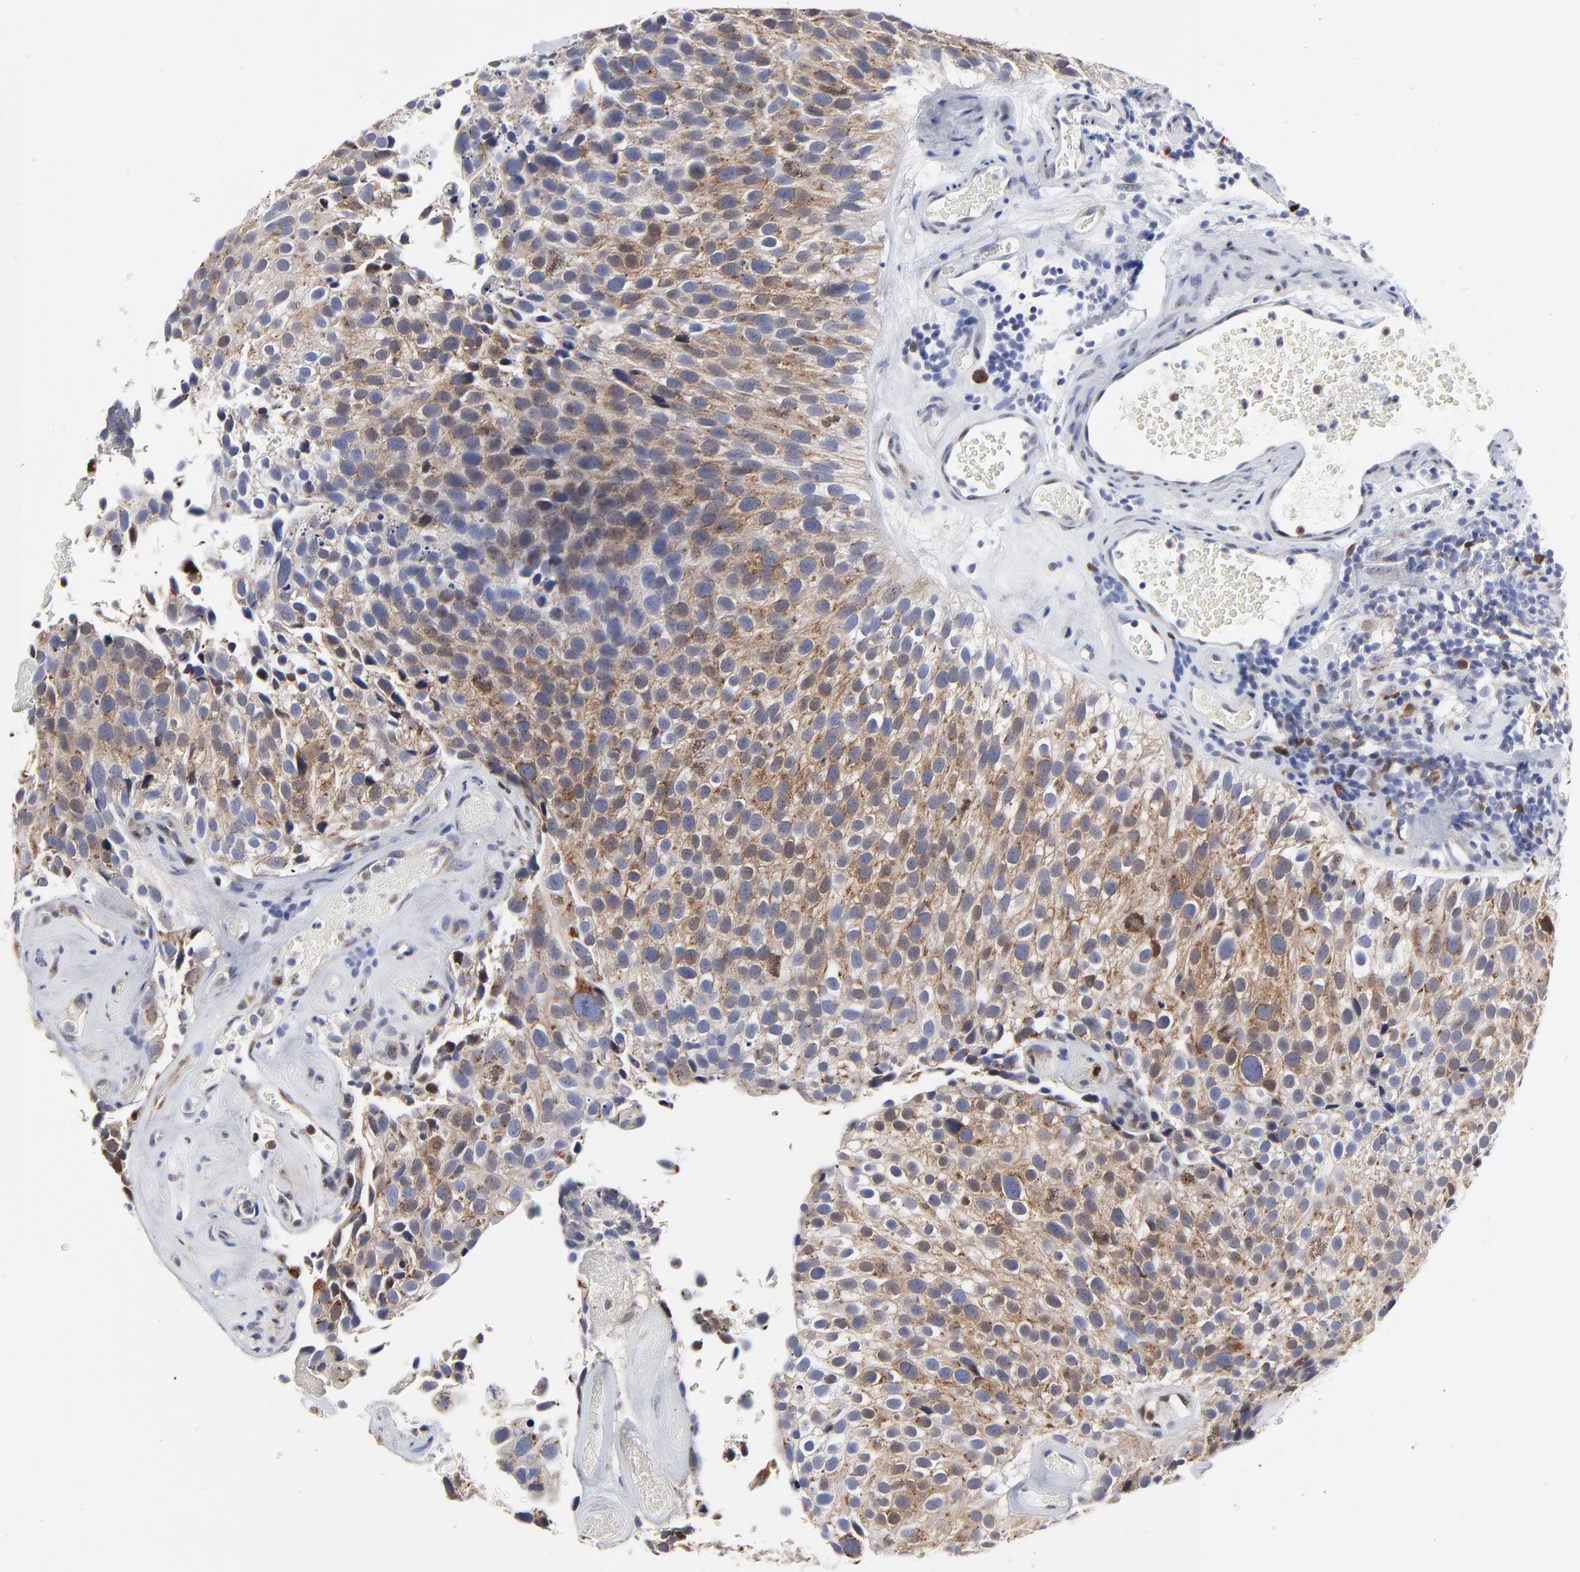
{"staining": {"intensity": "moderate", "quantity": "25%-75%", "location": "cytoplasmic/membranous"}, "tissue": "urothelial cancer", "cell_type": "Tumor cells", "image_type": "cancer", "snomed": [{"axis": "morphology", "description": "Urothelial carcinoma, High grade"}, {"axis": "topography", "description": "Urinary bladder"}], "caption": "IHC histopathology image of urothelial cancer stained for a protein (brown), which reveals medium levels of moderate cytoplasmic/membranous staining in about 25%-75% of tumor cells.", "gene": "NCAPH", "patient": {"sex": "male", "age": 72}}